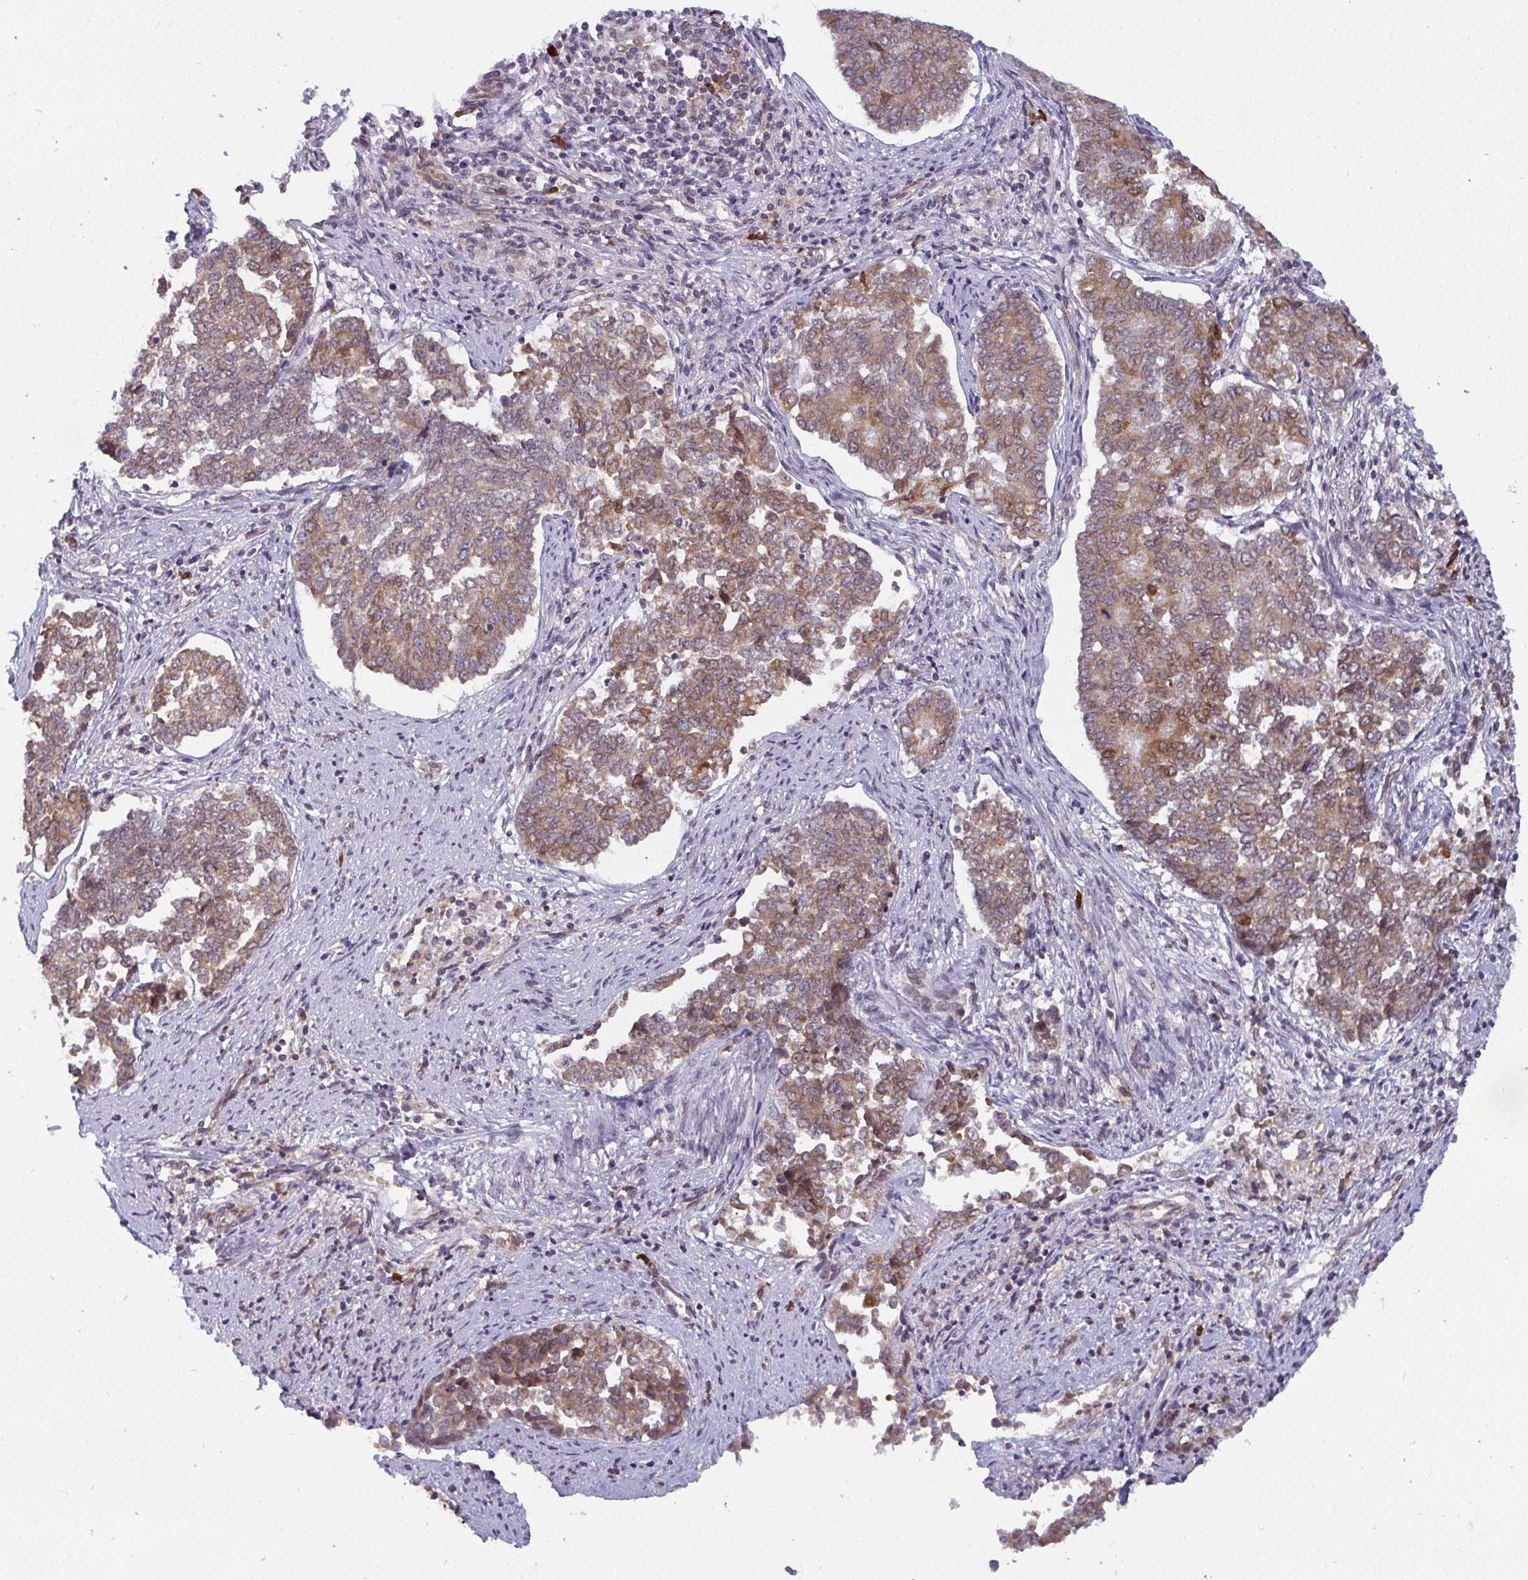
{"staining": {"intensity": "moderate", "quantity": ">75%", "location": "cytoplasmic/membranous"}, "tissue": "endometrial cancer", "cell_type": "Tumor cells", "image_type": "cancer", "snomed": [{"axis": "morphology", "description": "Adenocarcinoma, NOS"}, {"axis": "topography", "description": "Endometrium"}], "caption": "Immunohistochemical staining of human adenocarcinoma (endometrial) reveals moderate cytoplasmic/membranous protein staining in about >75% of tumor cells.", "gene": "LYSMD4", "patient": {"sex": "female", "age": 80}}